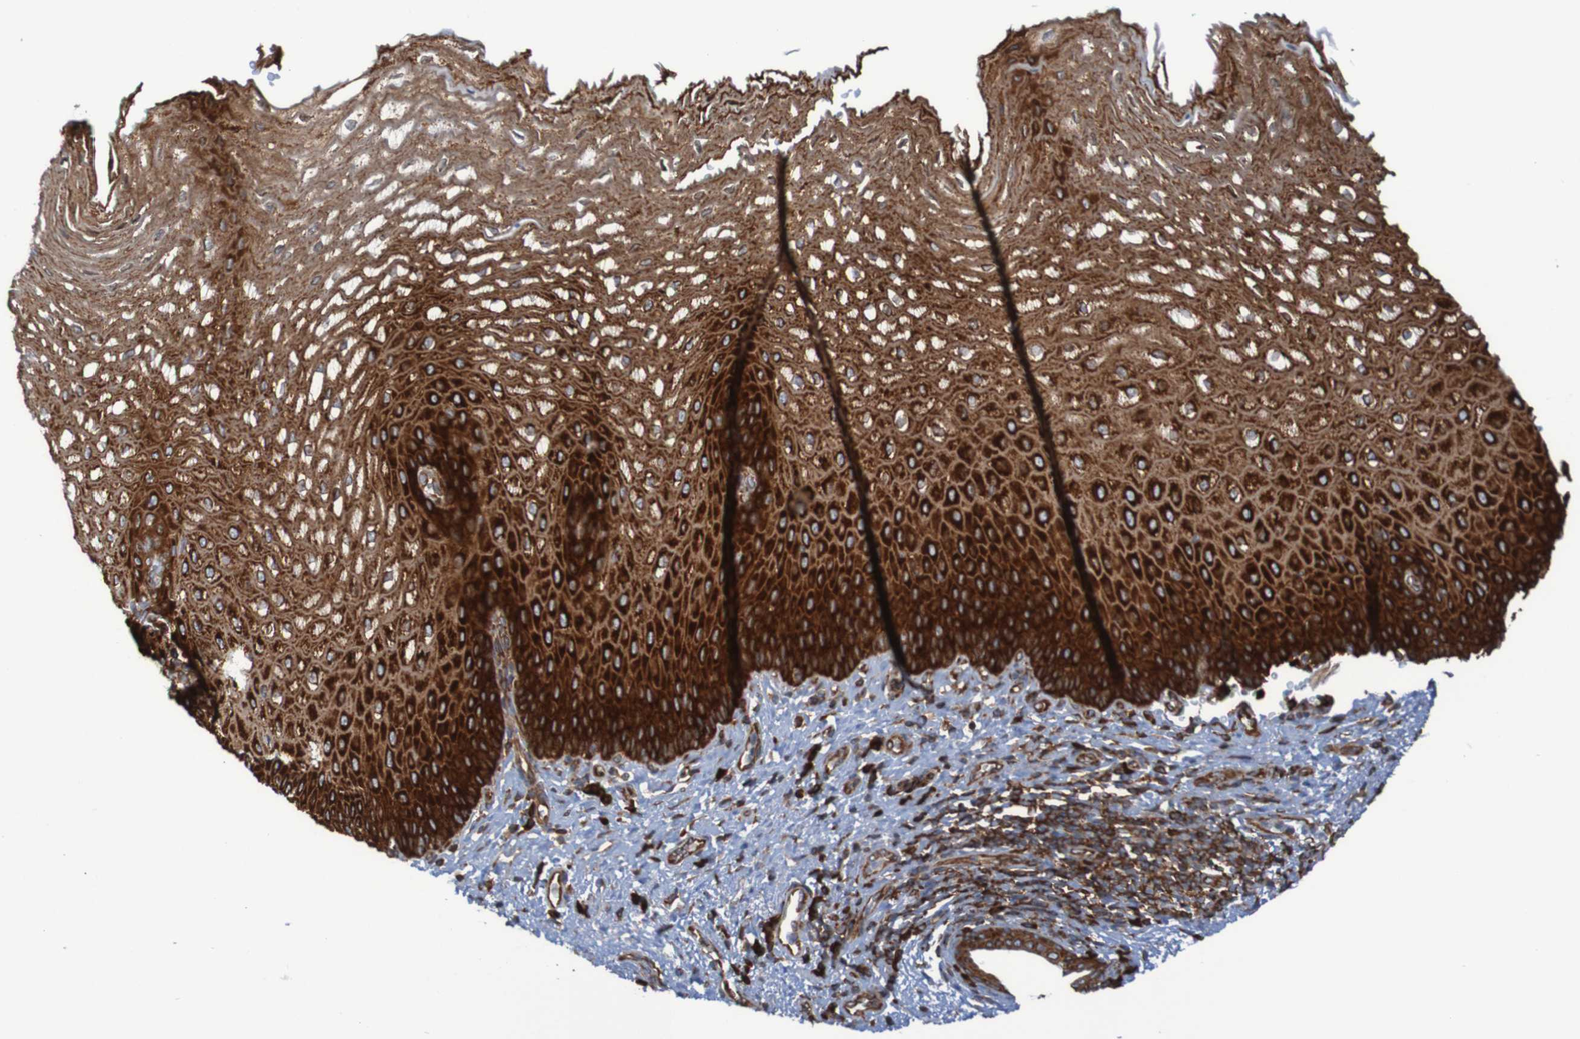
{"staining": {"intensity": "strong", "quantity": ">75%", "location": "cytoplasmic/membranous"}, "tissue": "esophagus", "cell_type": "Squamous epithelial cells", "image_type": "normal", "snomed": [{"axis": "morphology", "description": "Normal tissue, NOS"}, {"axis": "topography", "description": "Esophagus"}], "caption": "Immunohistochemical staining of benign human esophagus reveals high levels of strong cytoplasmic/membranous staining in about >75% of squamous epithelial cells.", "gene": "RPL10", "patient": {"sex": "male", "age": 54}}